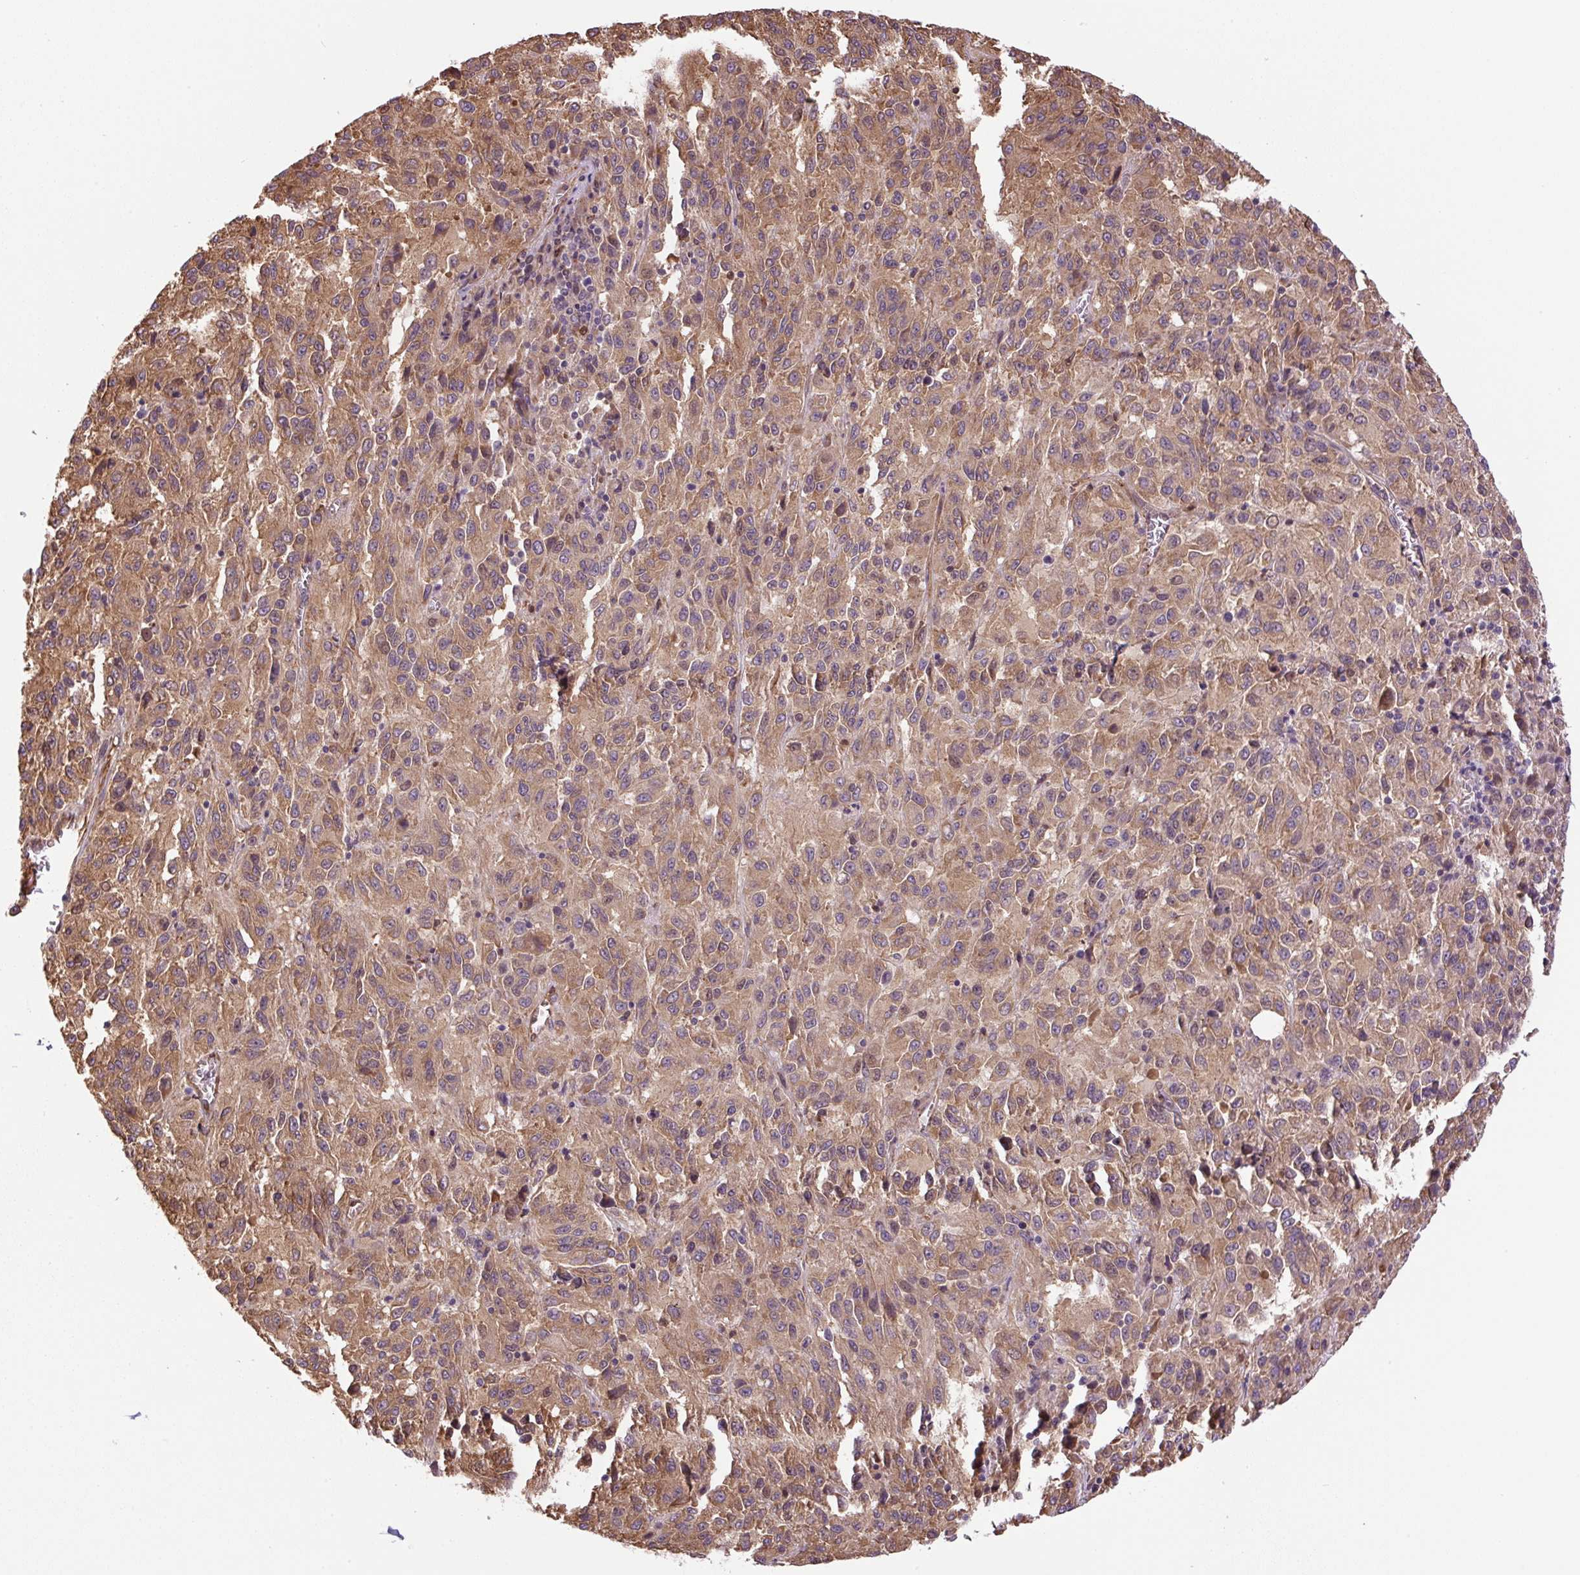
{"staining": {"intensity": "moderate", "quantity": ">75%", "location": "cytoplasmic/membranous"}, "tissue": "melanoma", "cell_type": "Tumor cells", "image_type": "cancer", "snomed": [{"axis": "morphology", "description": "Malignant melanoma, Metastatic site"}, {"axis": "topography", "description": "Lung"}], "caption": "Moderate cytoplasmic/membranous staining for a protein is appreciated in about >75% of tumor cells of melanoma using IHC.", "gene": "SEPTIN10", "patient": {"sex": "male", "age": 64}}